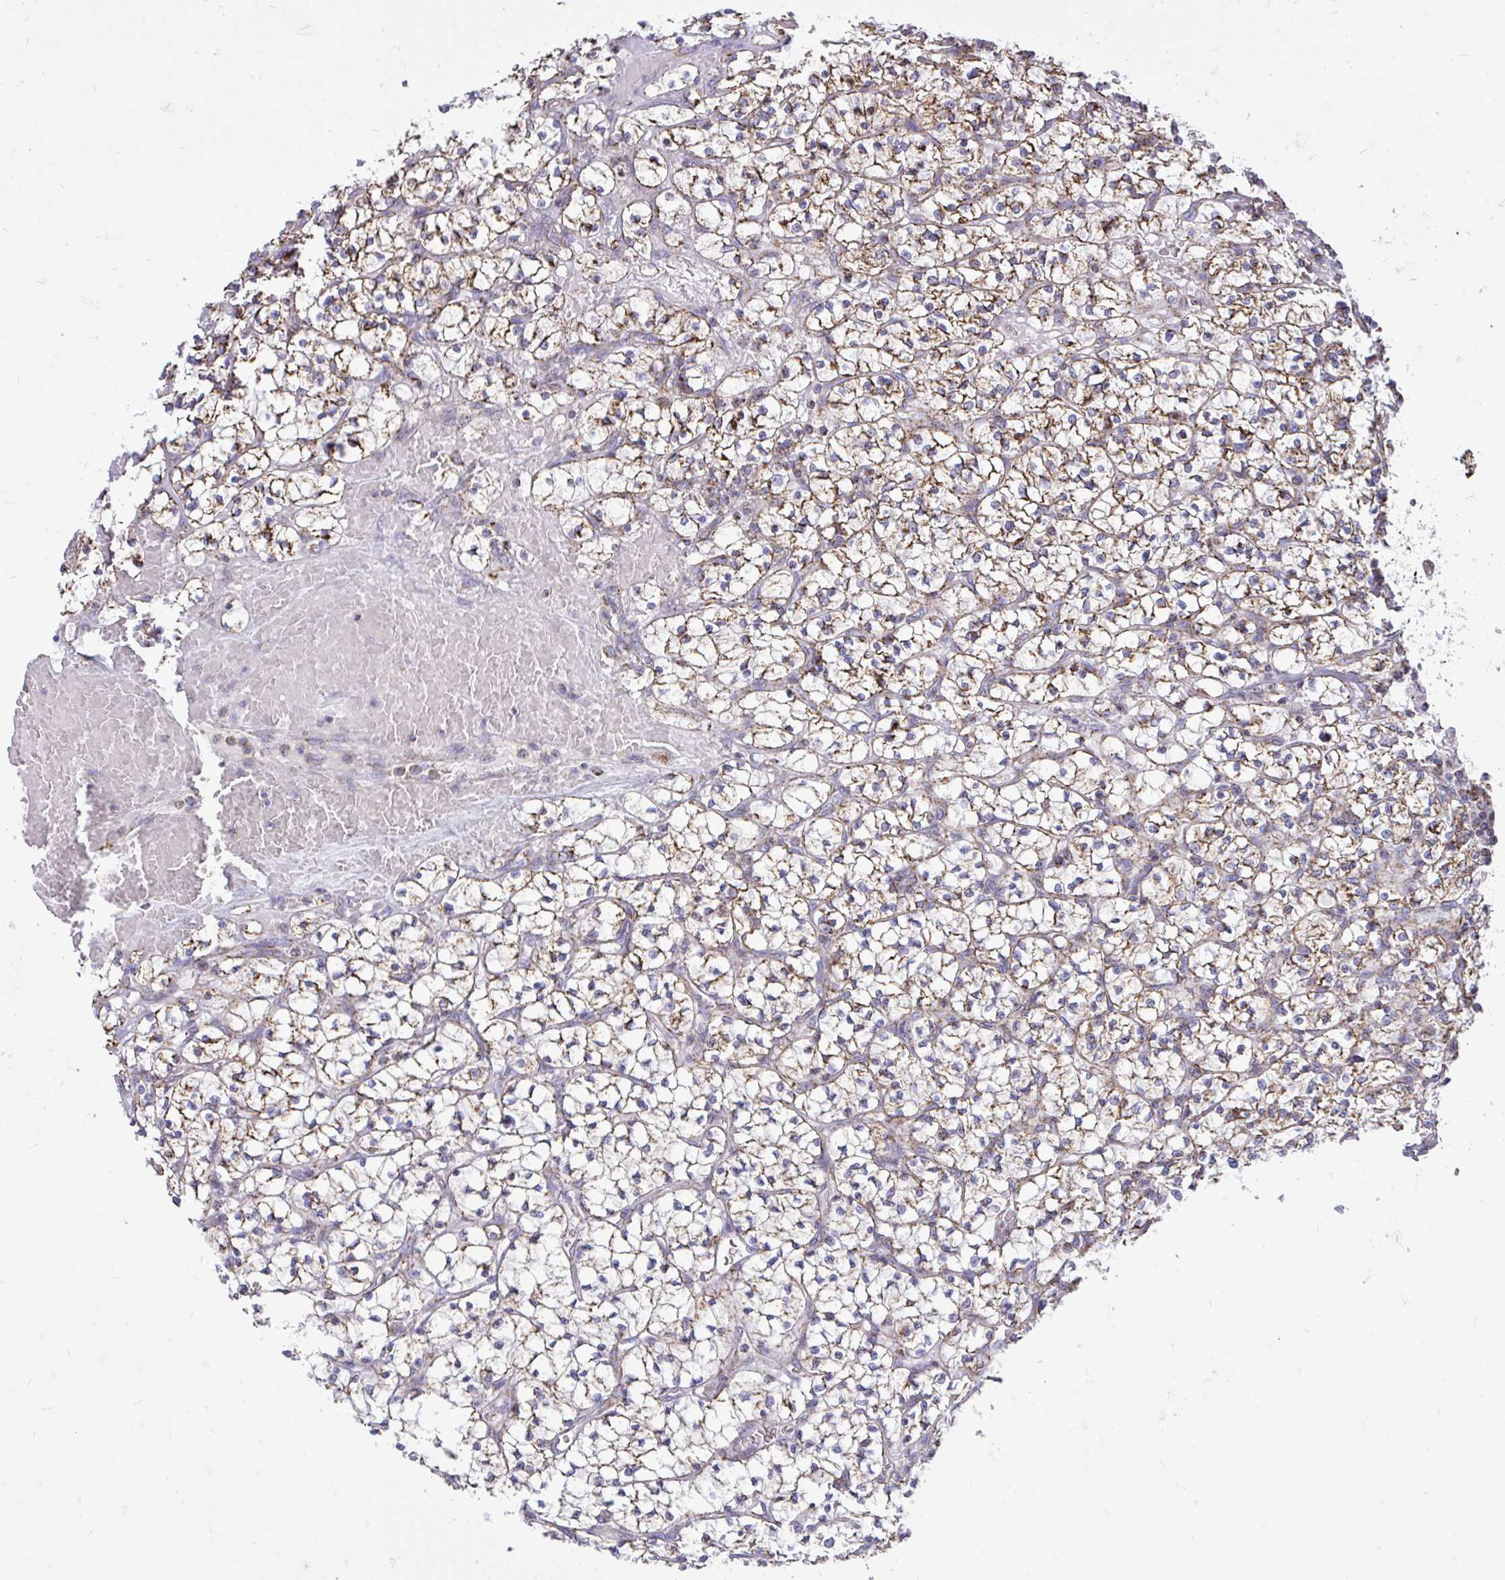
{"staining": {"intensity": "moderate", "quantity": ">75%", "location": "cytoplasmic/membranous"}, "tissue": "renal cancer", "cell_type": "Tumor cells", "image_type": "cancer", "snomed": [{"axis": "morphology", "description": "Adenocarcinoma, NOS"}, {"axis": "topography", "description": "Kidney"}], "caption": "Immunohistochemical staining of human renal adenocarcinoma reveals medium levels of moderate cytoplasmic/membranous staining in about >75% of tumor cells.", "gene": "SPTBN2", "patient": {"sex": "female", "age": 64}}